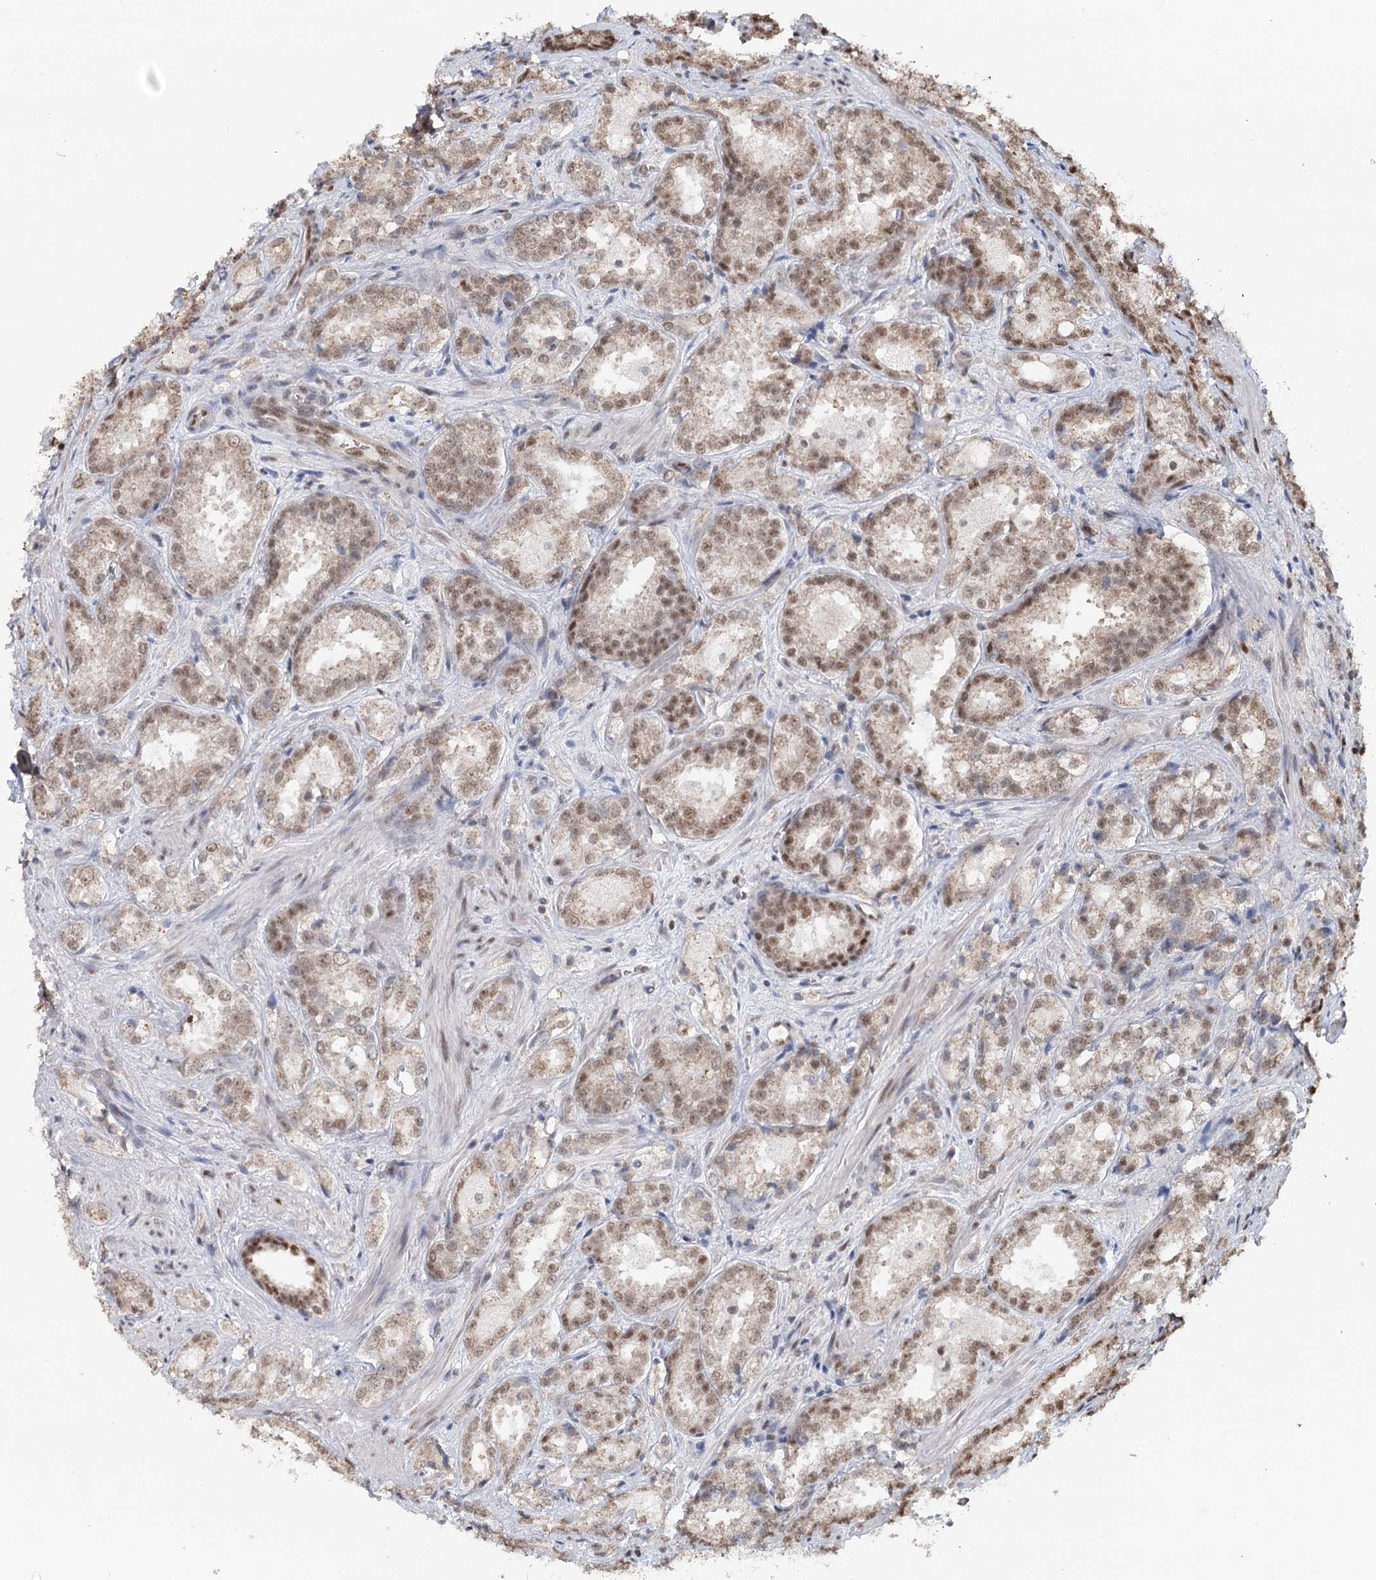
{"staining": {"intensity": "moderate", "quantity": ">75%", "location": "nuclear"}, "tissue": "prostate cancer", "cell_type": "Tumor cells", "image_type": "cancer", "snomed": [{"axis": "morphology", "description": "Adenocarcinoma, Low grade"}, {"axis": "topography", "description": "Prostate"}], "caption": "Human prostate cancer (low-grade adenocarcinoma) stained with a brown dye demonstrates moderate nuclear positive staining in about >75% of tumor cells.", "gene": "GPALPP1", "patient": {"sex": "male", "age": 47}}